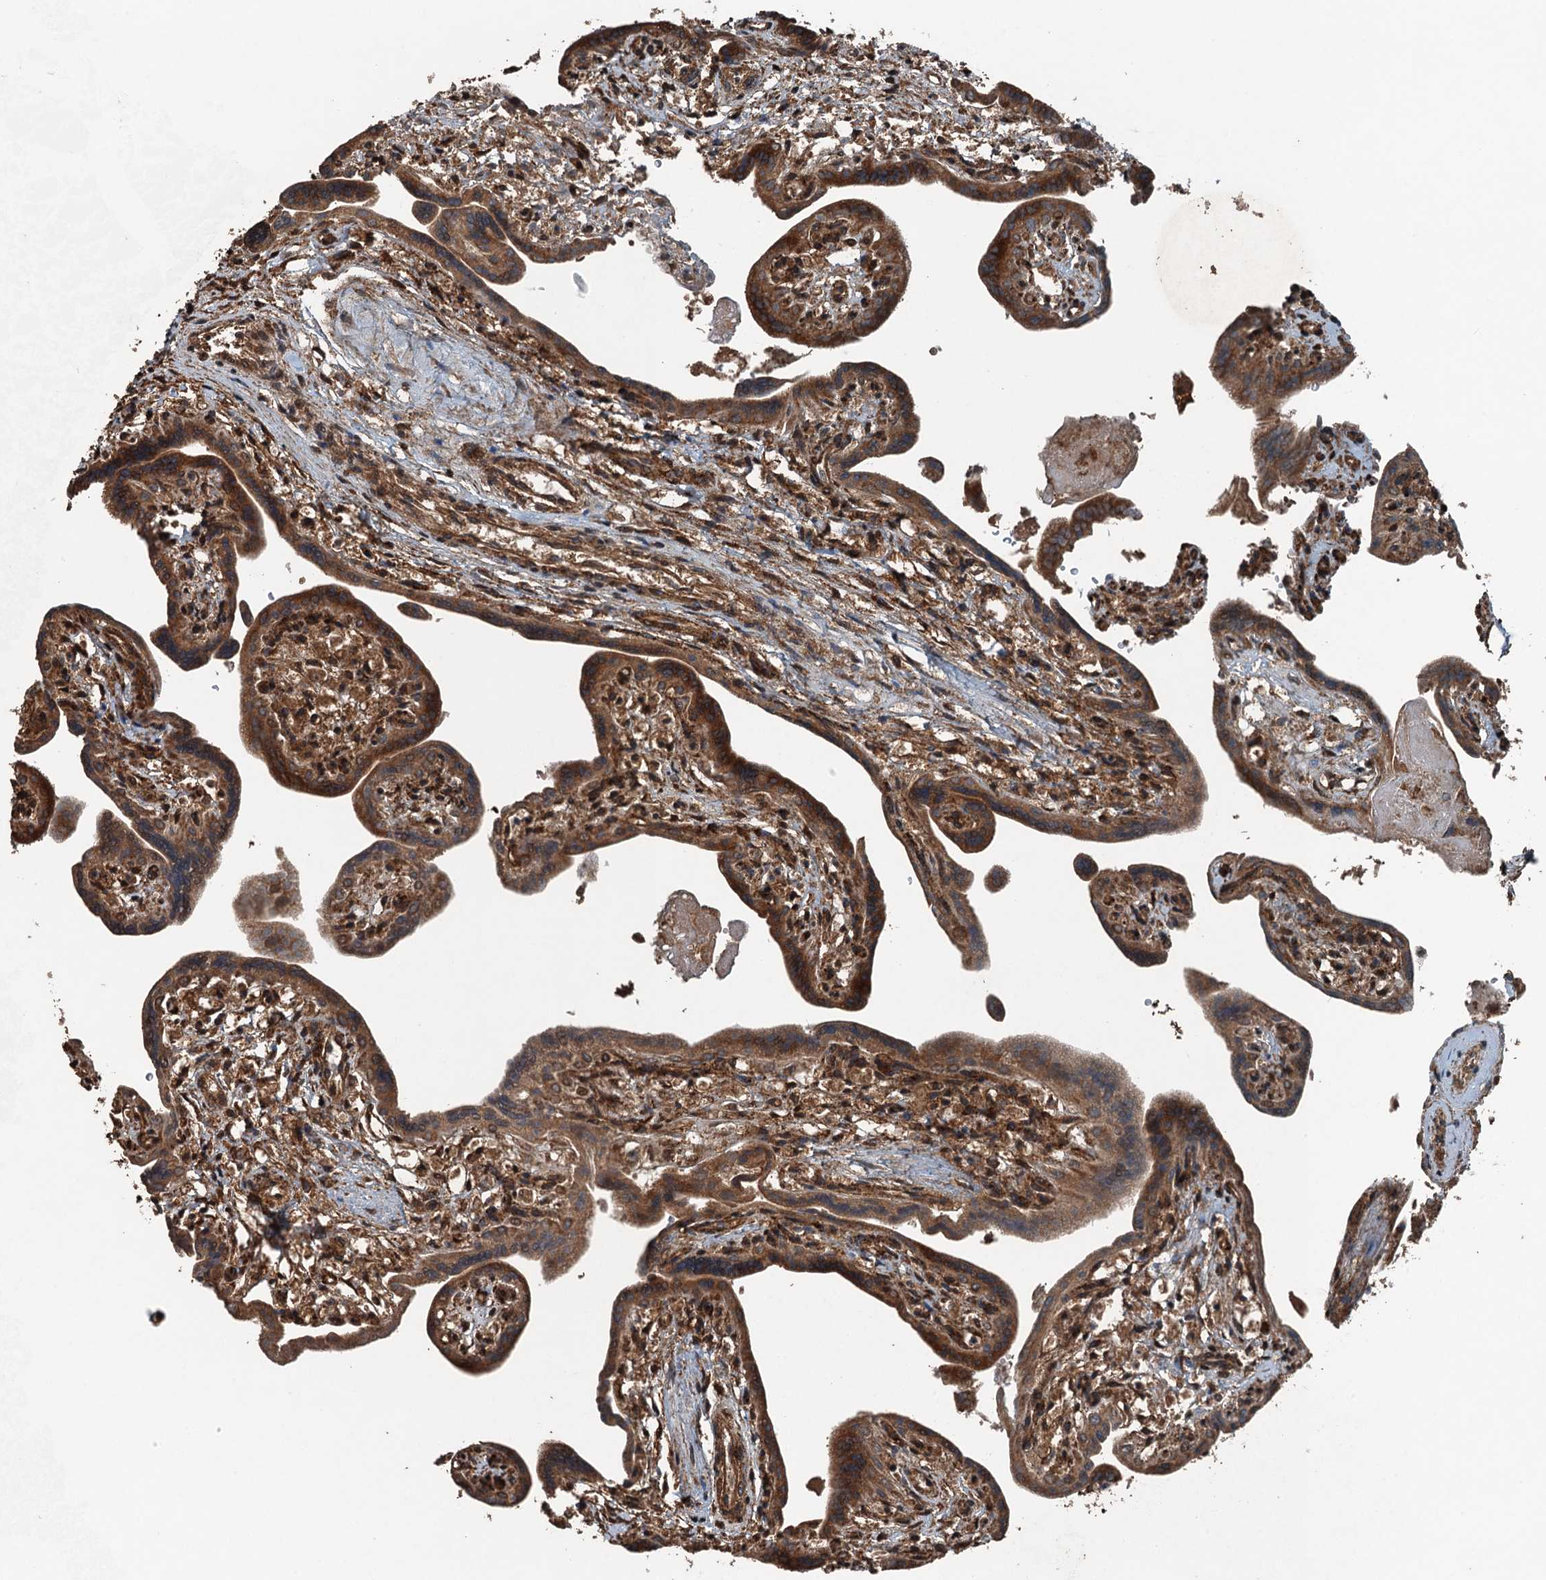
{"staining": {"intensity": "strong", "quantity": ">75%", "location": "cytoplasmic/membranous,nuclear"}, "tissue": "placenta", "cell_type": "Trophoblastic cells", "image_type": "normal", "snomed": [{"axis": "morphology", "description": "Normal tissue, NOS"}, {"axis": "topography", "description": "Placenta"}], "caption": "Placenta was stained to show a protein in brown. There is high levels of strong cytoplasmic/membranous,nuclear staining in approximately >75% of trophoblastic cells. The staining was performed using DAB (3,3'-diaminobenzidine) to visualize the protein expression in brown, while the nuclei were stained in blue with hematoxylin (Magnification: 20x).", "gene": "TCTN1", "patient": {"sex": "female", "age": 37}}